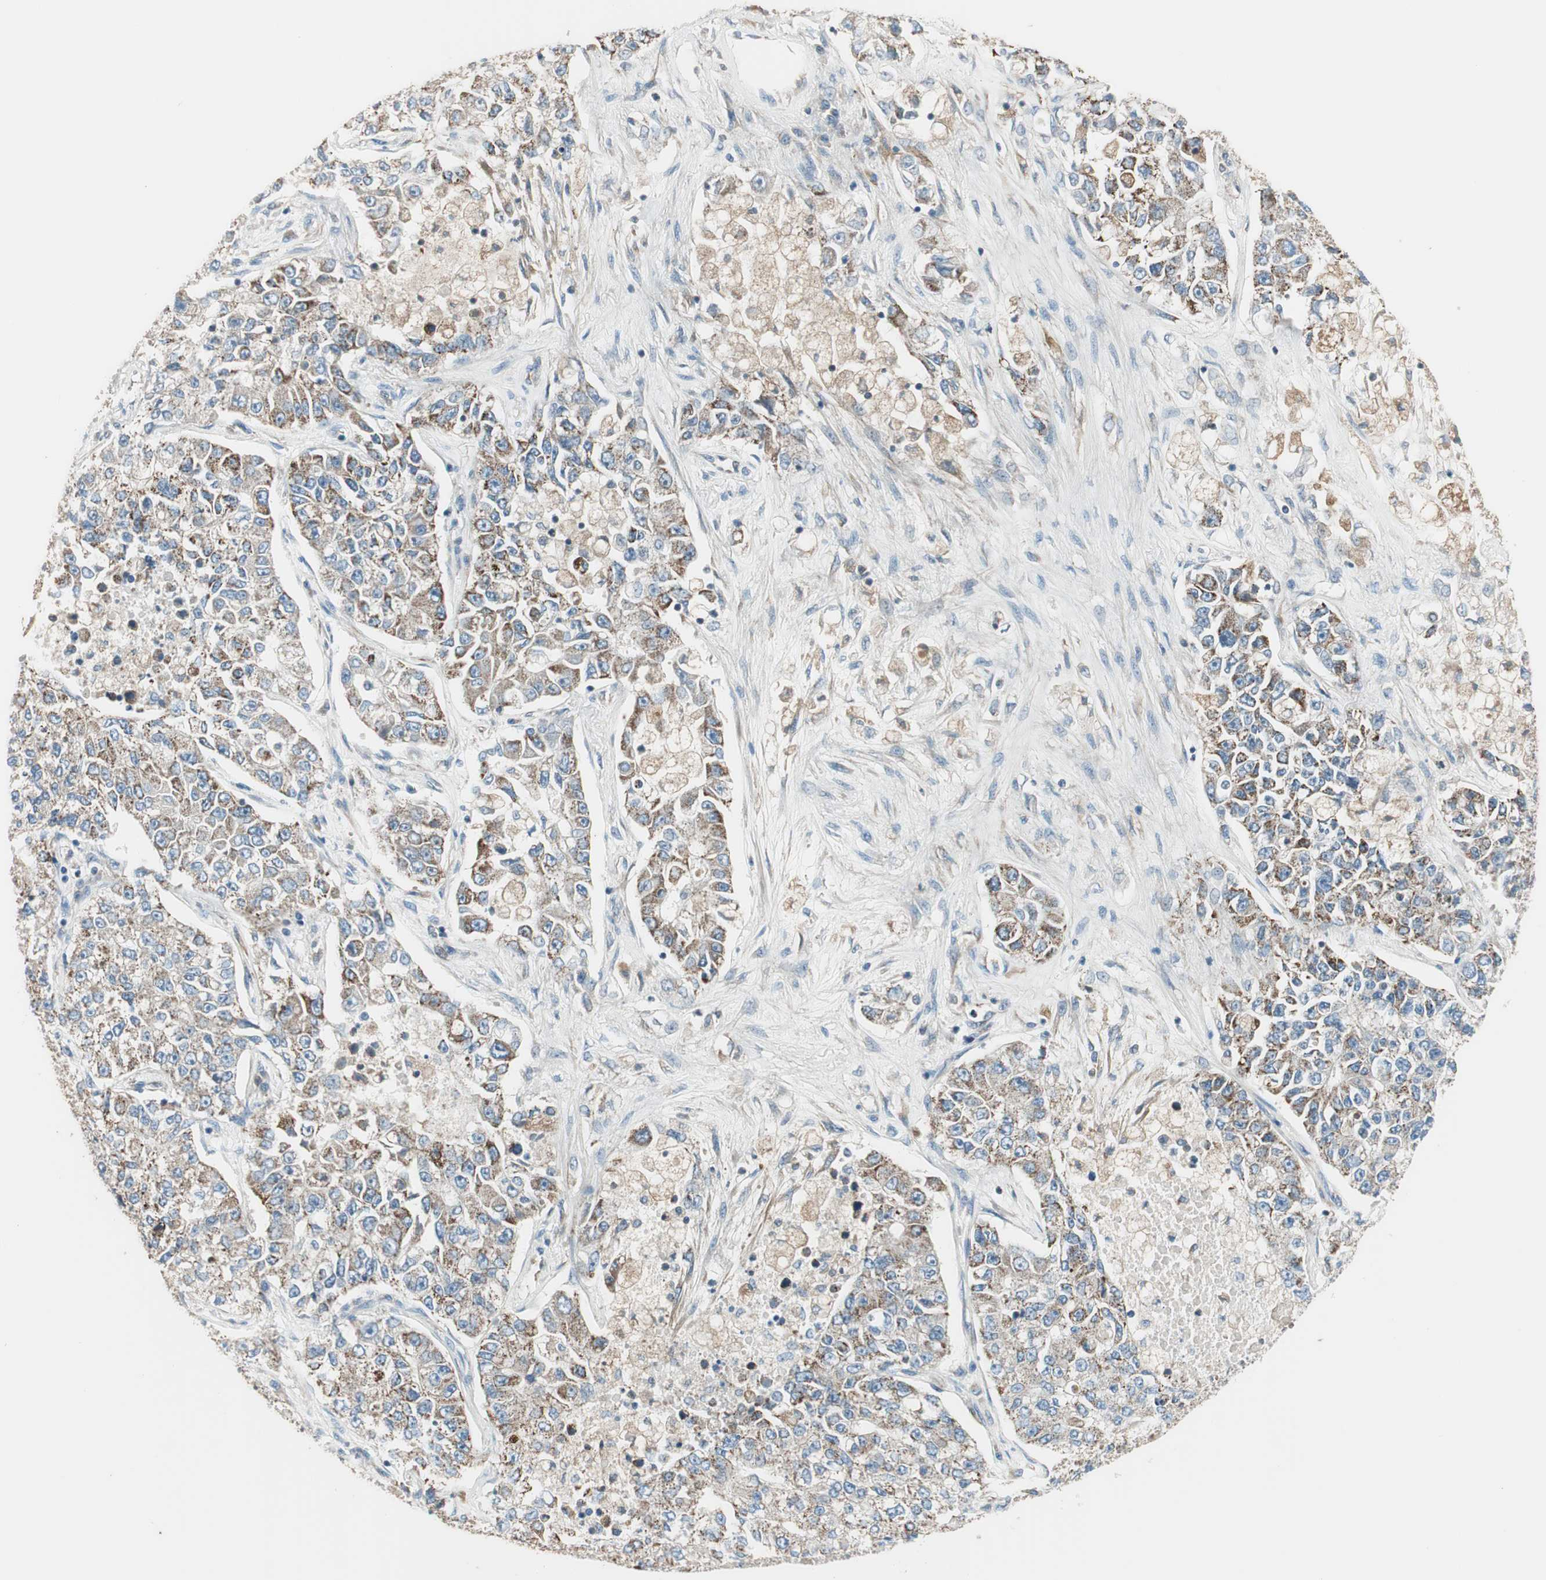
{"staining": {"intensity": "weak", "quantity": ">75%", "location": "cytoplasmic/membranous"}, "tissue": "lung cancer", "cell_type": "Tumor cells", "image_type": "cancer", "snomed": [{"axis": "morphology", "description": "Adenocarcinoma, NOS"}, {"axis": "topography", "description": "Lung"}], "caption": "Human lung adenocarcinoma stained for a protein (brown) shows weak cytoplasmic/membranous positive positivity in approximately >75% of tumor cells.", "gene": "SRCIN1", "patient": {"sex": "male", "age": 49}}